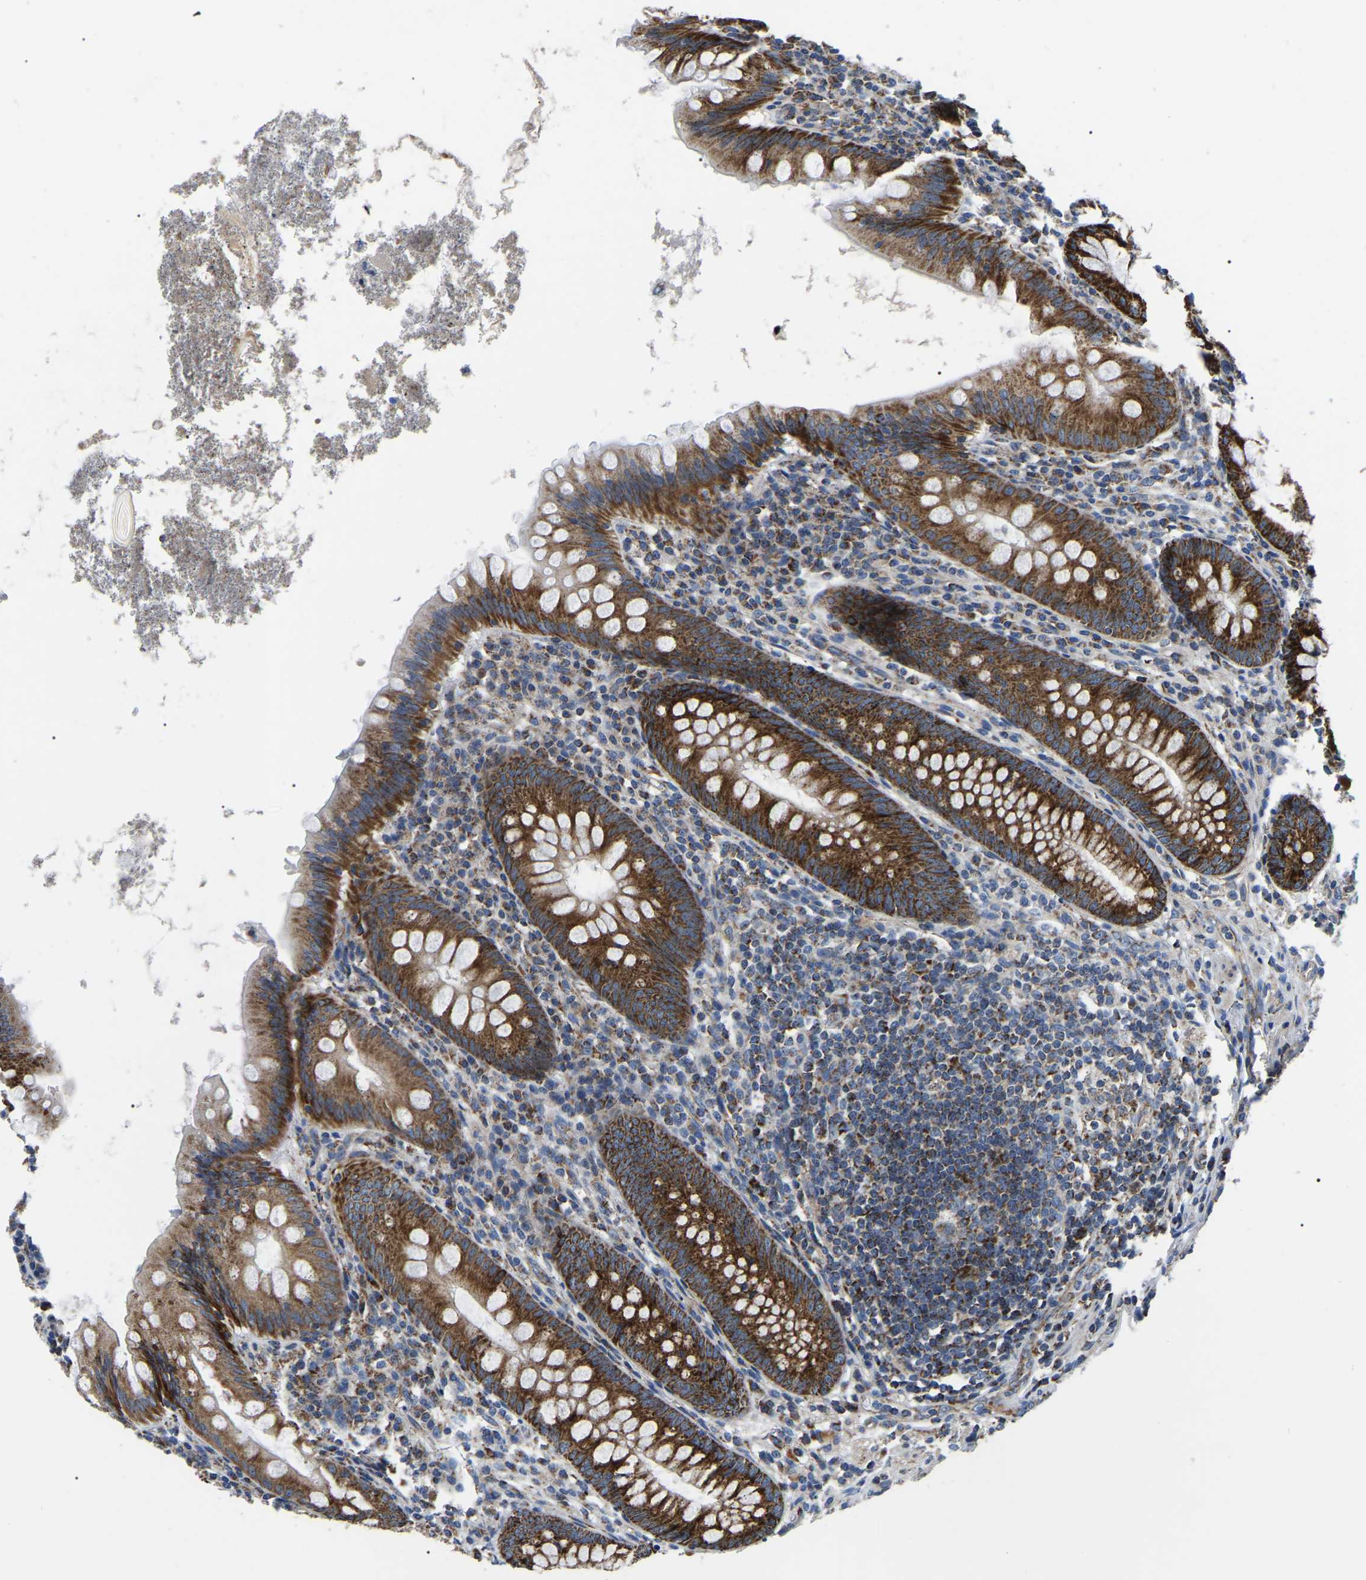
{"staining": {"intensity": "strong", "quantity": ">75%", "location": "cytoplasmic/membranous"}, "tissue": "appendix", "cell_type": "Glandular cells", "image_type": "normal", "snomed": [{"axis": "morphology", "description": "Normal tissue, NOS"}, {"axis": "topography", "description": "Appendix"}], "caption": "IHC histopathology image of unremarkable appendix stained for a protein (brown), which exhibits high levels of strong cytoplasmic/membranous expression in approximately >75% of glandular cells.", "gene": "PPM1E", "patient": {"sex": "male", "age": 56}}